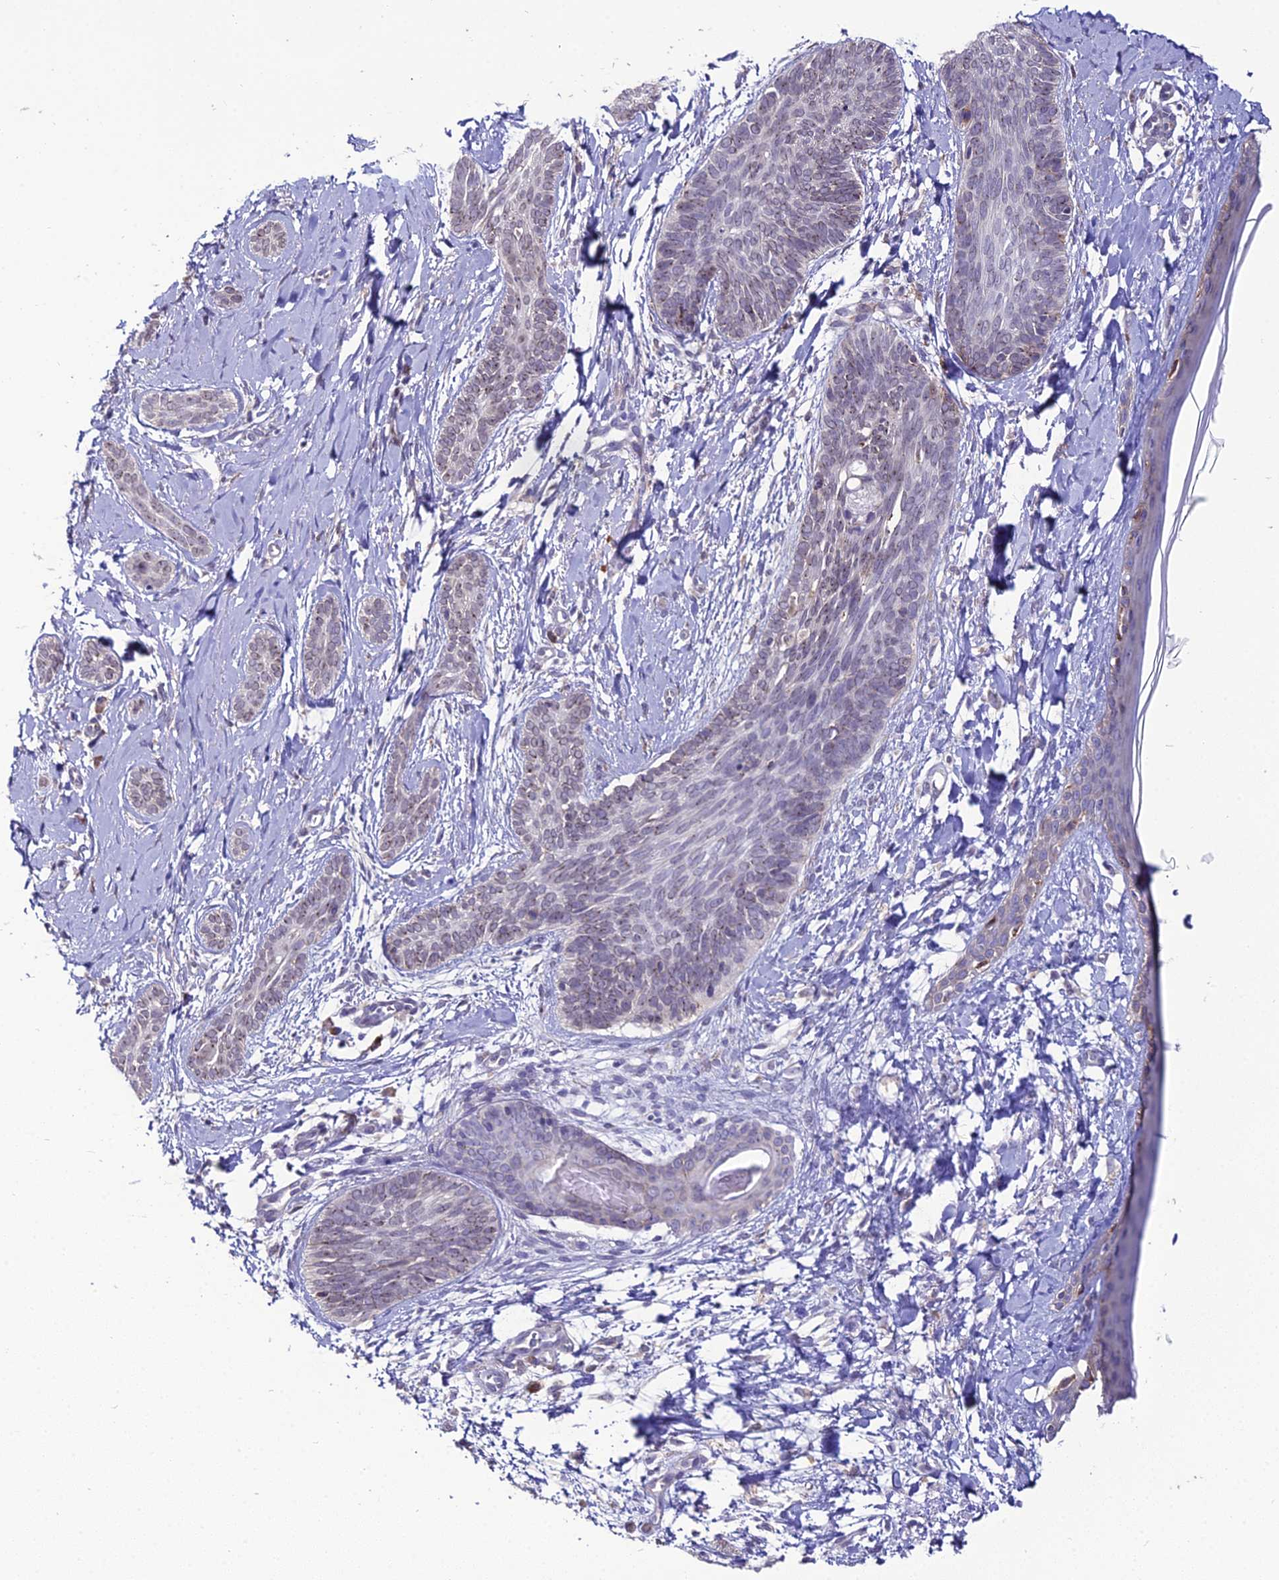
{"staining": {"intensity": "negative", "quantity": "none", "location": "none"}, "tissue": "skin cancer", "cell_type": "Tumor cells", "image_type": "cancer", "snomed": [{"axis": "morphology", "description": "Basal cell carcinoma"}, {"axis": "topography", "description": "Skin"}], "caption": "Basal cell carcinoma (skin) was stained to show a protein in brown. There is no significant positivity in tumor cells.", "gene": "TROAP", "patient": {"sex": "female", "age": 81}}